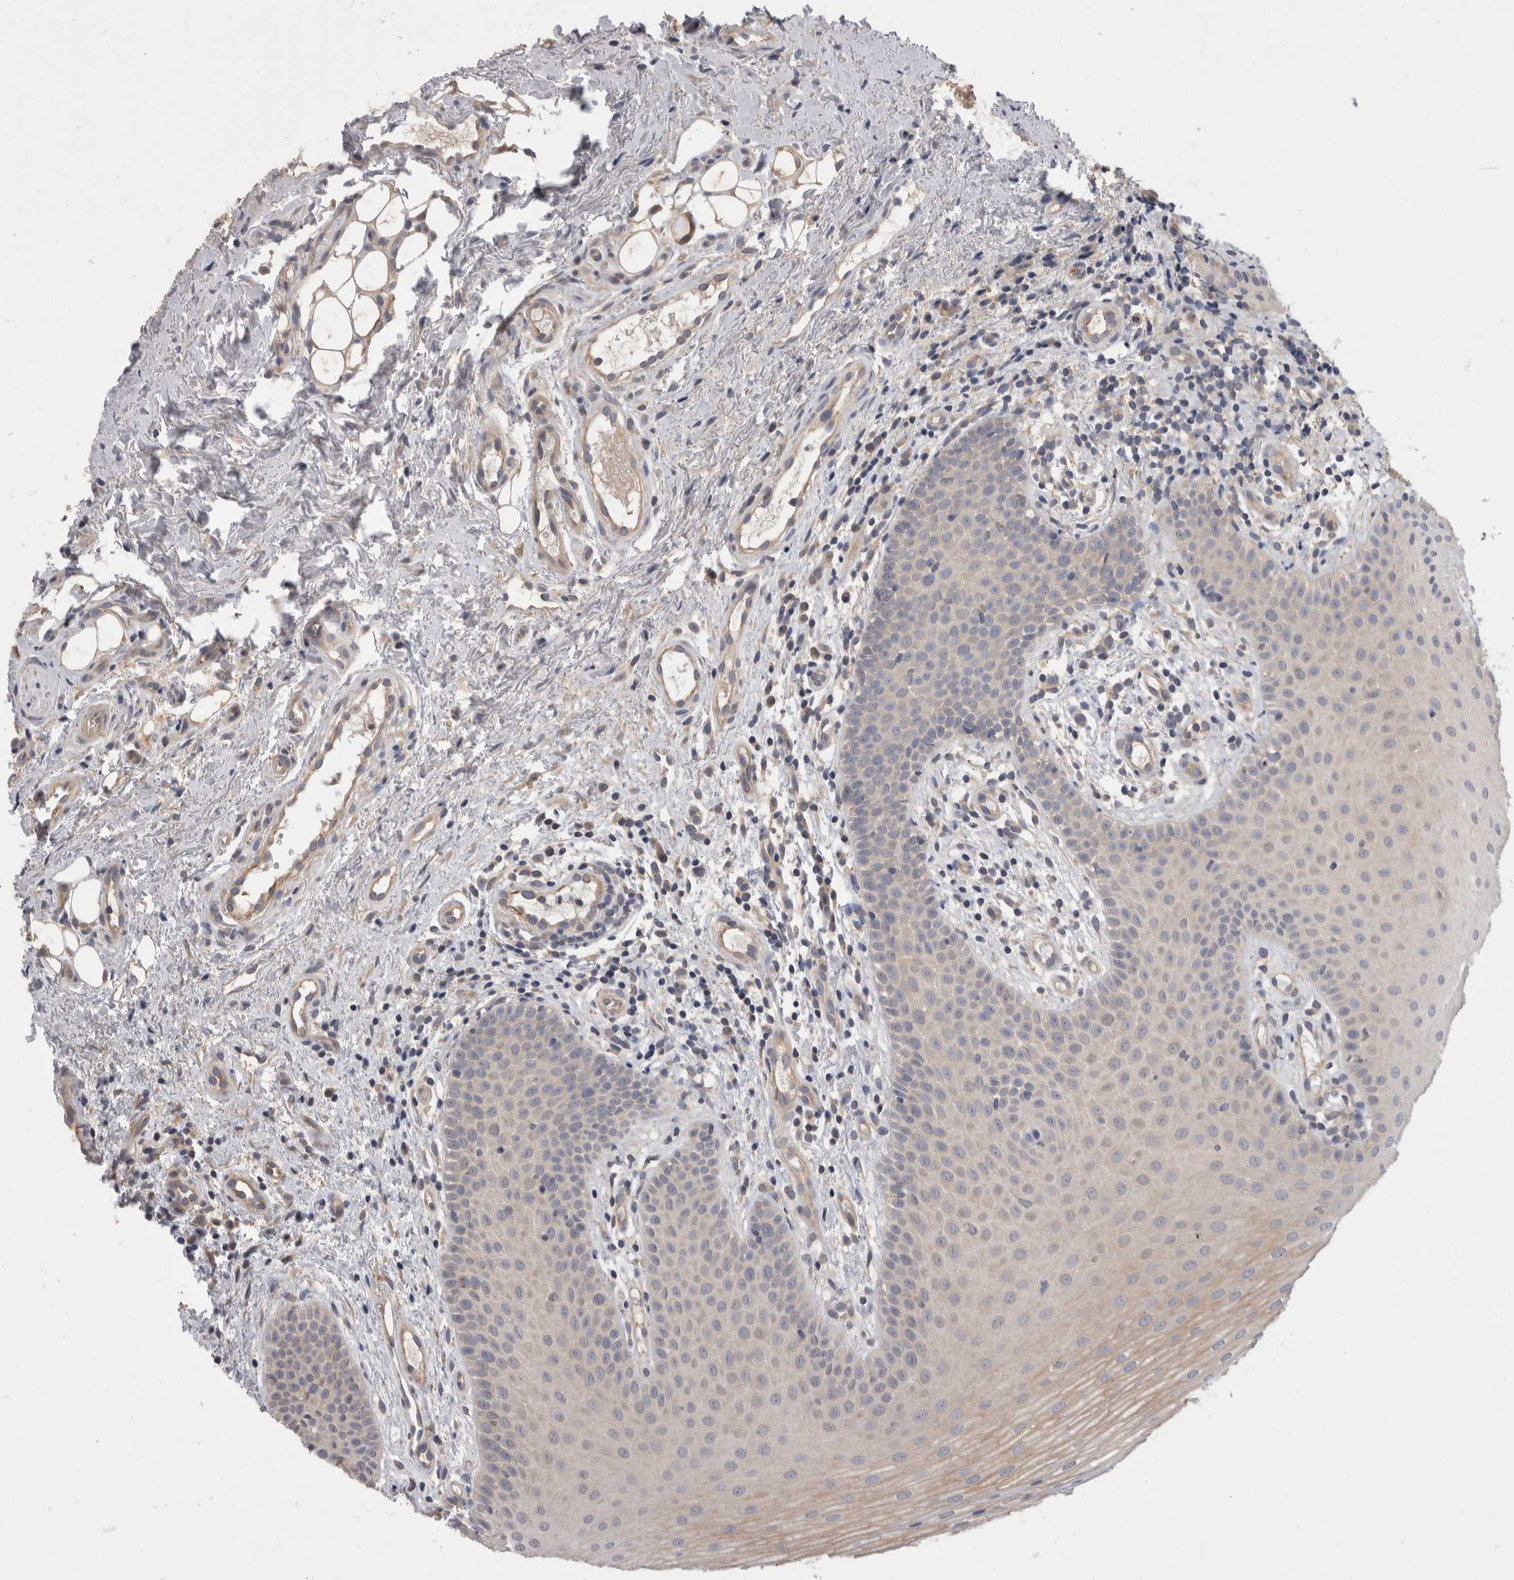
{"staining": {"intensity": "weak", "quantity": "<25%", "location": "cytoplasmic/membranous"}, "tissue": "oral mucosa", "cell_type": "Squamous epithelial cells", "image_type": "normal", "snomed": [{"axis": "morphology", "description": "Normal tissue, NOS"}, {"axis": "topography", "description": "Oral tissue"}], "caption": "Immunohistochemistry (IHC) histopathology image of unremarkable oral mucosa: oral mucosa stained with DAB reveals no significant protein staining in squamous epithelial cells.", "gene": "DCTN6", "patient": {"sex": "male", "age": 60}}